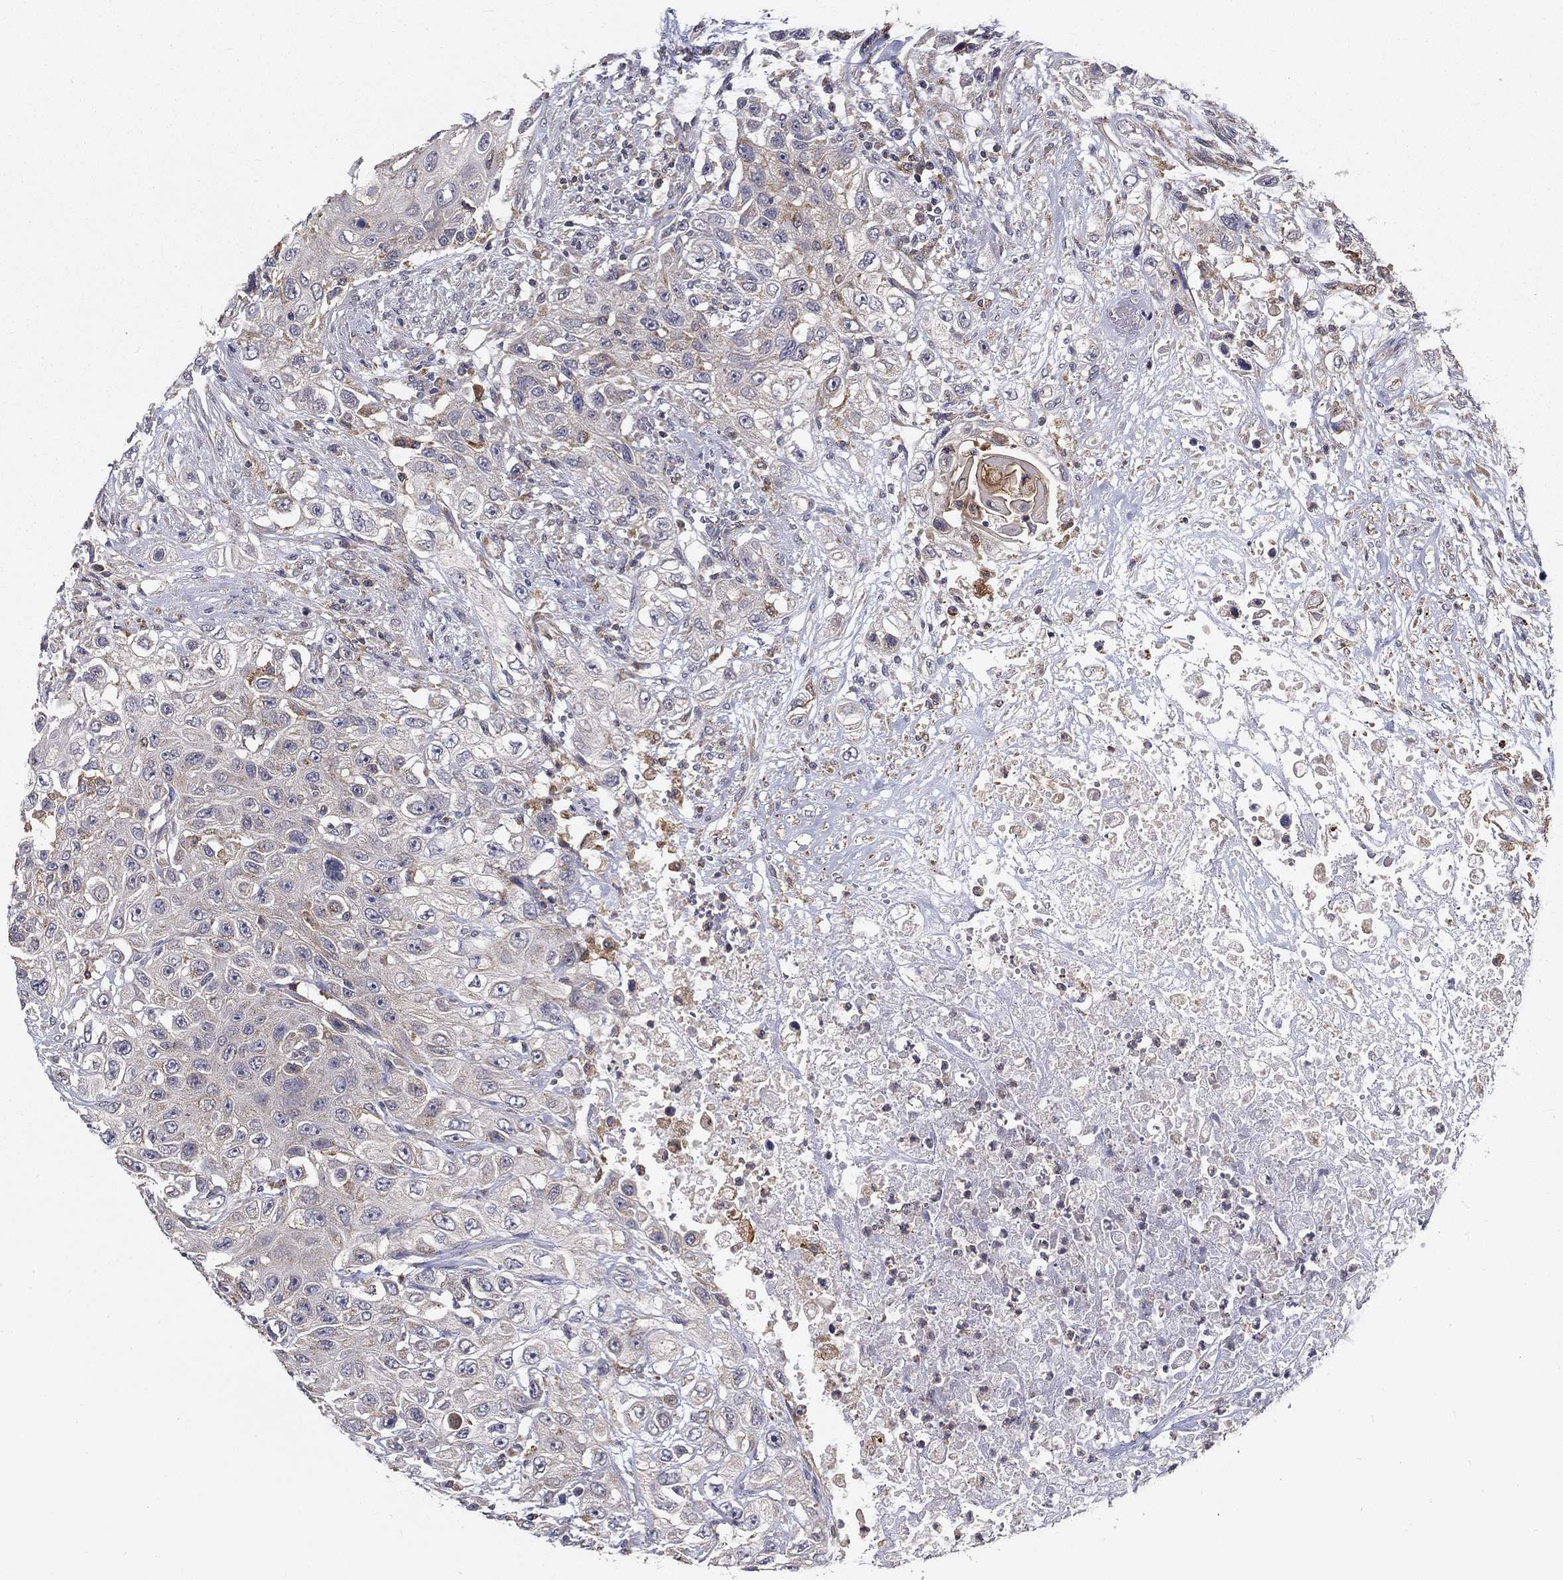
{"staining": {"intensity": "negative", "quantity": "none", "location": "none"}, "tissue": "urothelial cancer", "cell_type": "Tumor cells", "image_type": "cancer", "snomed": [{"axis": "morphology", "description": "Urothelial carcinoma, High grade"}, {"axis": "topography", "description": "Urinary bladder"}], "caption": "Immunohistochemical staining of urothelial carcinoma (high-grade) exhibits no significant positivity in tumor cells. (Stains: DAB (3,3'-diaminobenzidine) IHC with hematoxylin counter stain, Microscopy: brightfield microscopy at high magnification).", "gene": "ALDH4A1", "patient": {"sex": "female", "age": 56}}